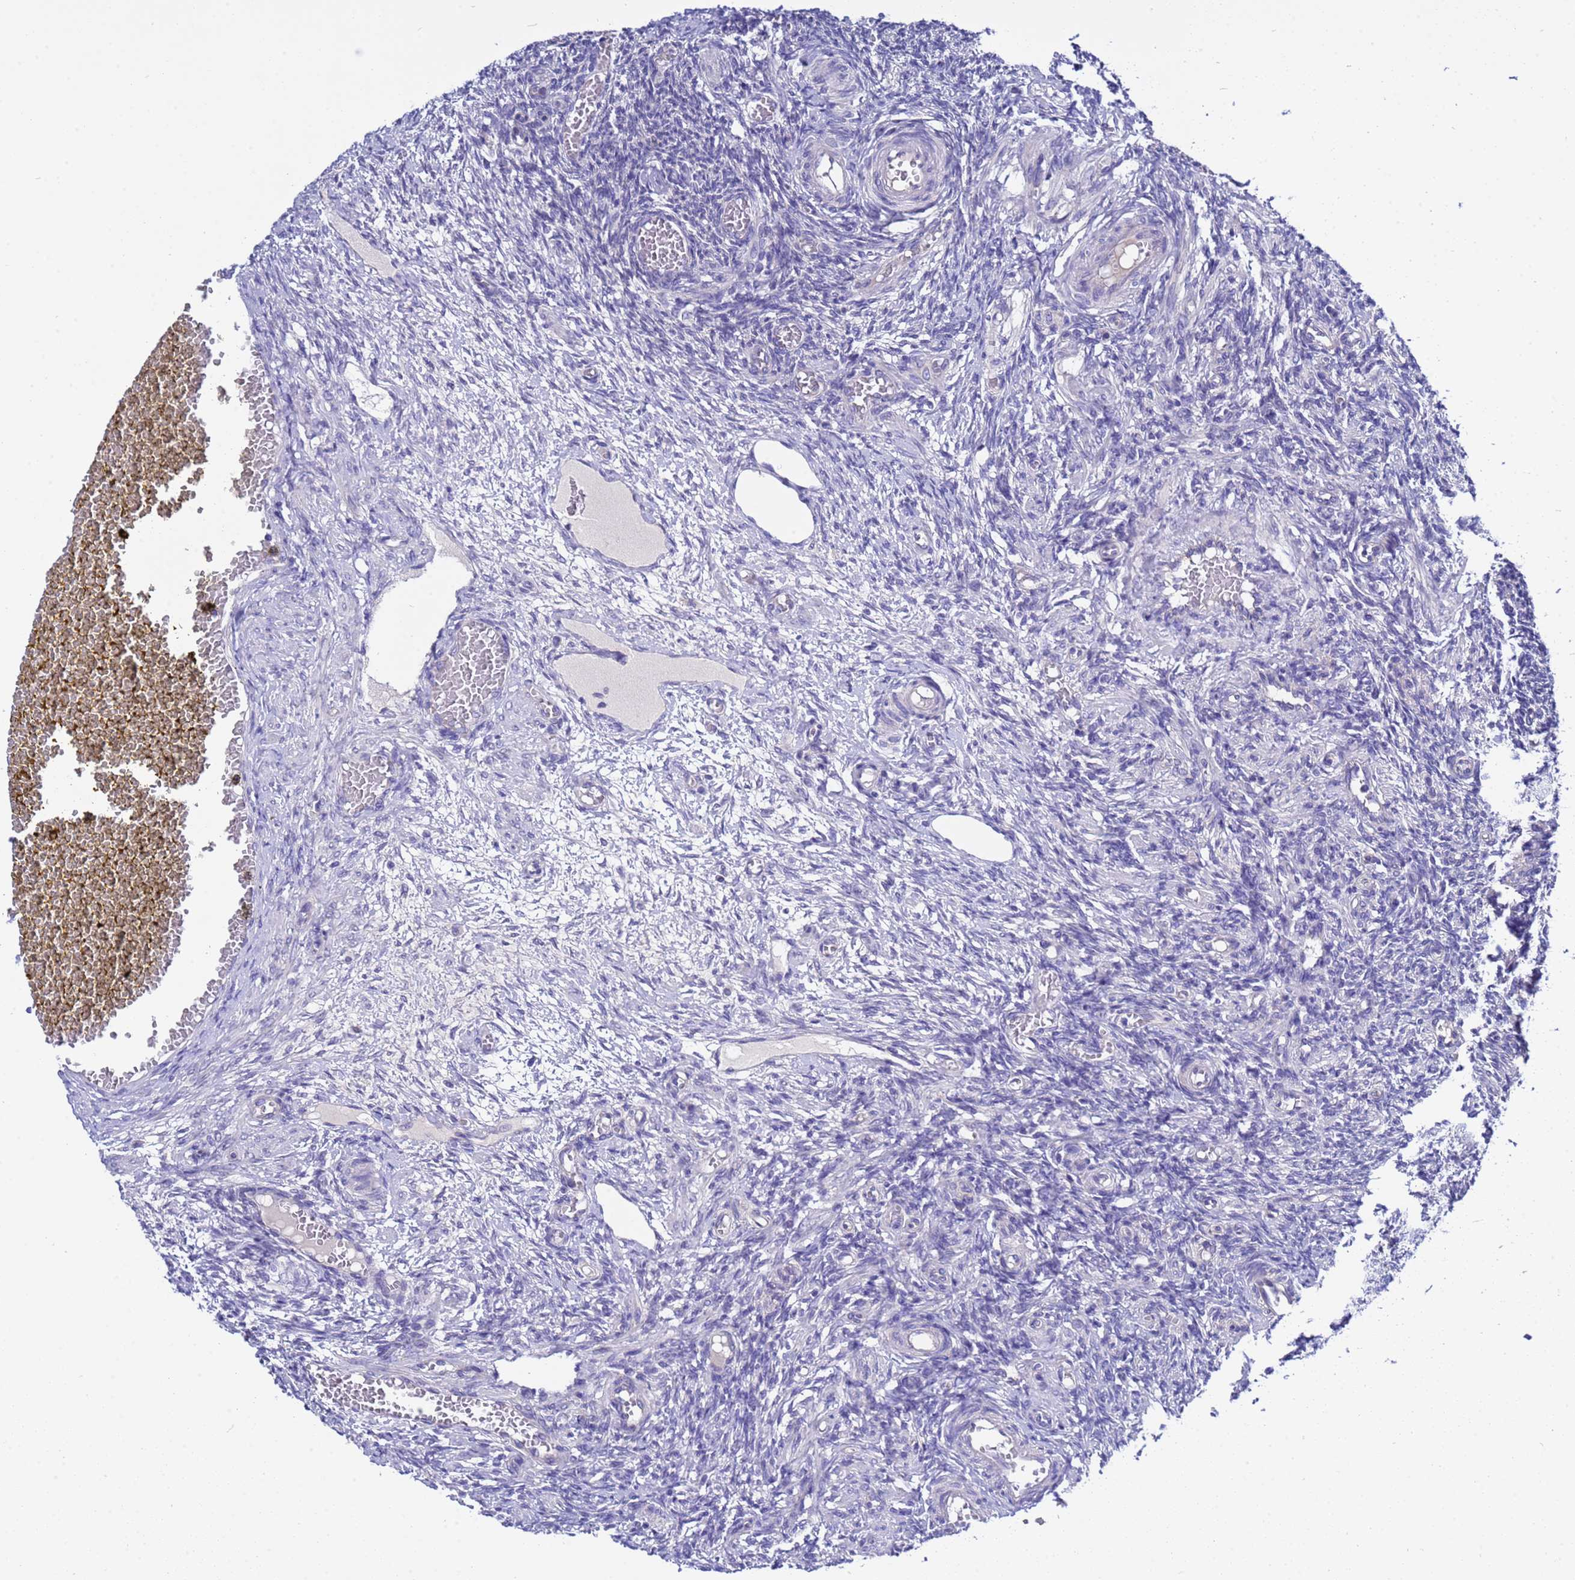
{"staining": {"intensity": "negative", "quantity": "none", "location": "none"}, "tissue": "ovary", "cell_type": "Ovarian stroma cells", "image_type": "normal", "snomed": [{"axis": "morphology", "description": "Normal tissue, NOS"}, {"axis": "topography", "description": "Ovary"}], "caption": "Immunohistochemistry (IHC) image of benign ovary: human ovary stained with DAB reveals no significant protein positivity in ovarian stroma cells. (DAB (3,3'-diaminobenzidine) IHC with hematoxylin counter stain).", "gene": "RC3H2", "patient": {"sex": "female", "age": 27}}